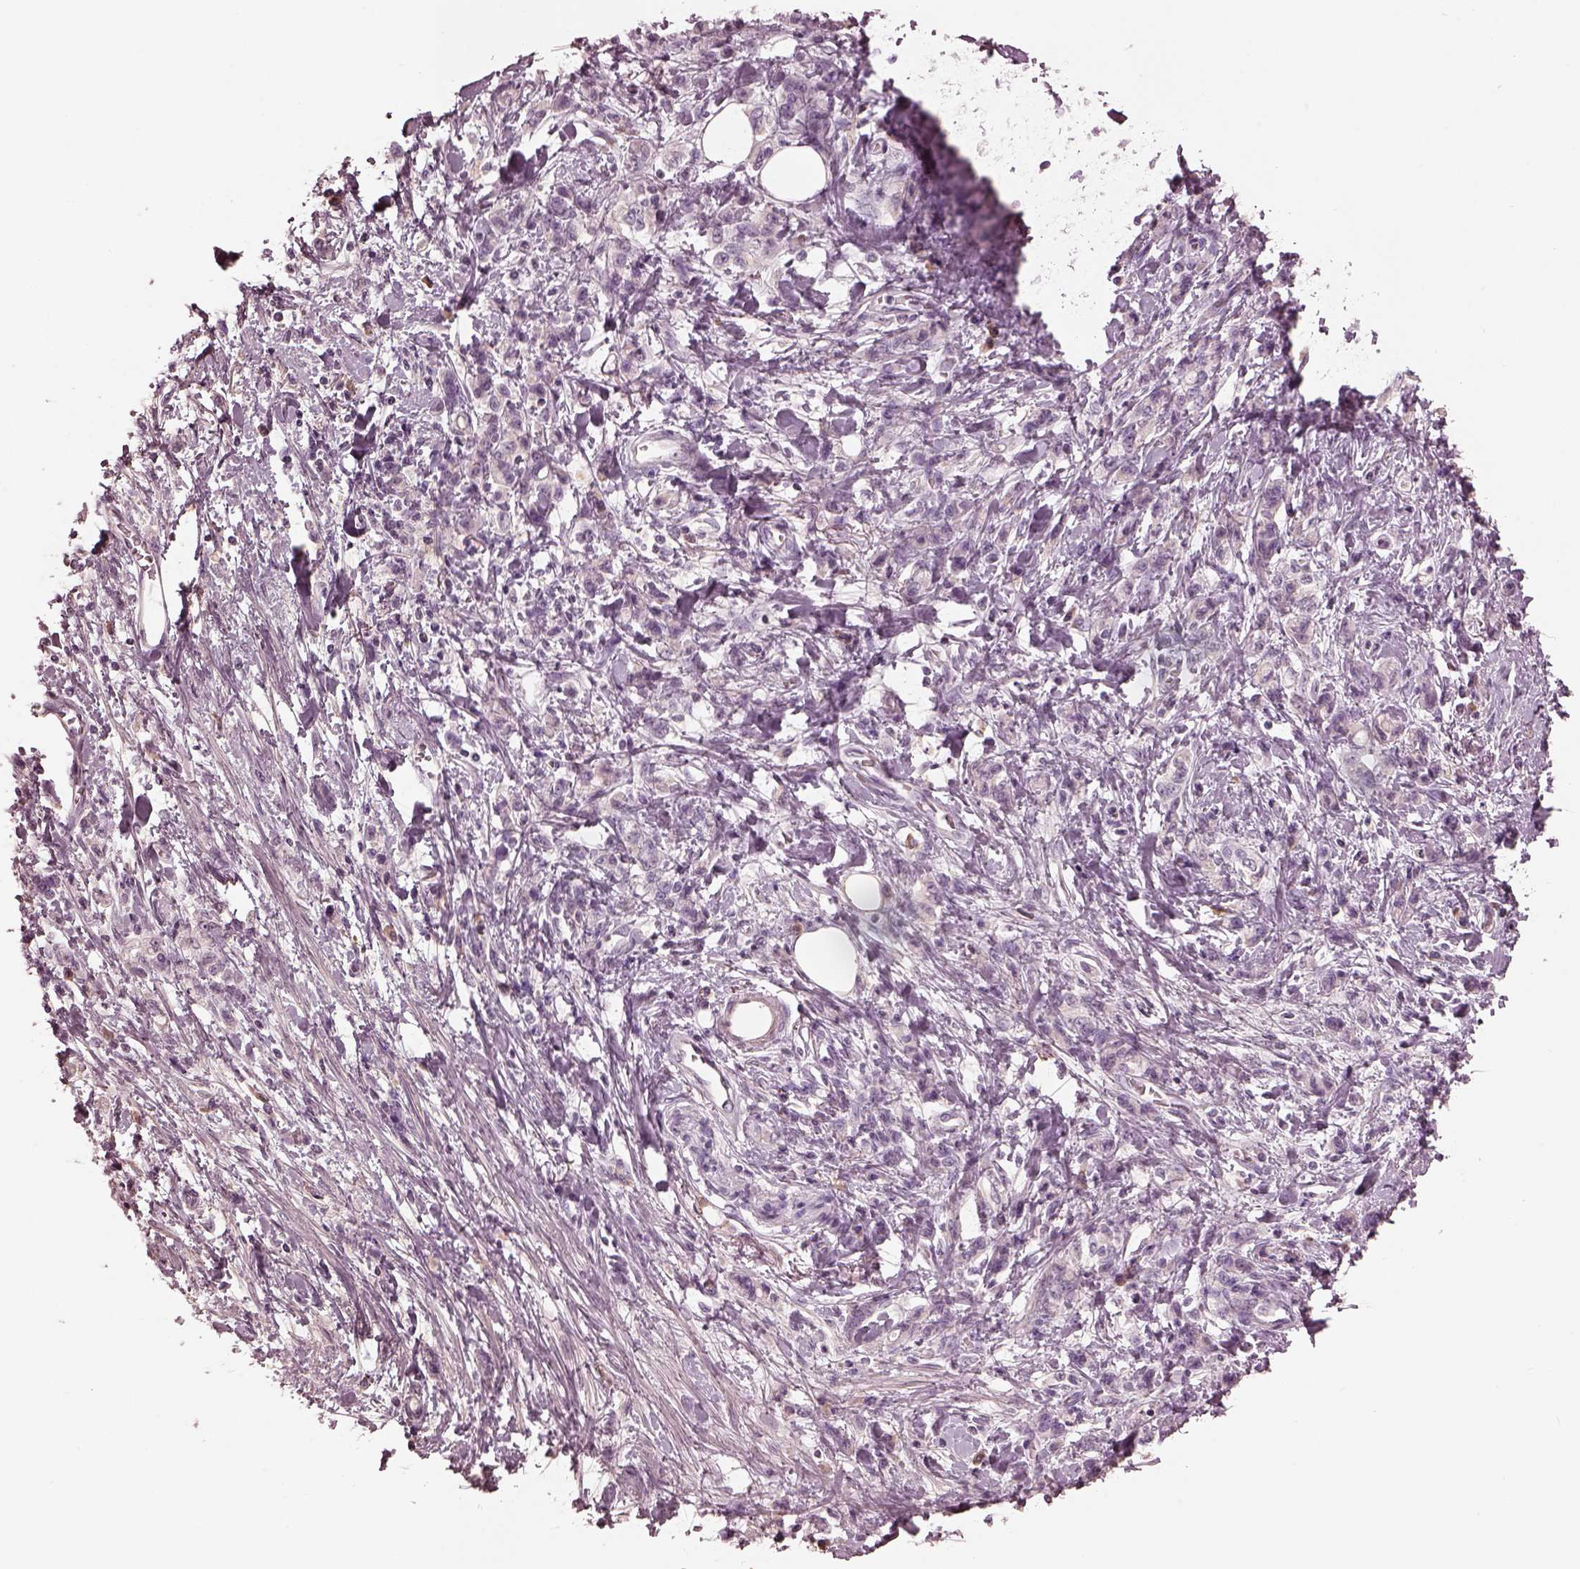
{"staining": {"intensity": "negative", "quantity": "none", "location": "none"}, "tissue": "stomach cancer", "cell_type": "Tumor cells", "image_type": "cancer", "snomed": [{"axis": "morphology", "description": "Adenocarcinoma, NOS"}, {"axis": "topography", "description": "Stomach"}], "caption": "This micrograph is of stomach adenocarcinoma stained with IHC to label a protein in brown with the nuclei are counter-stained blue. There is no positivity in tumor cells.", "gene": "MIA", "patient": {"sex": "male", "age": 77}}